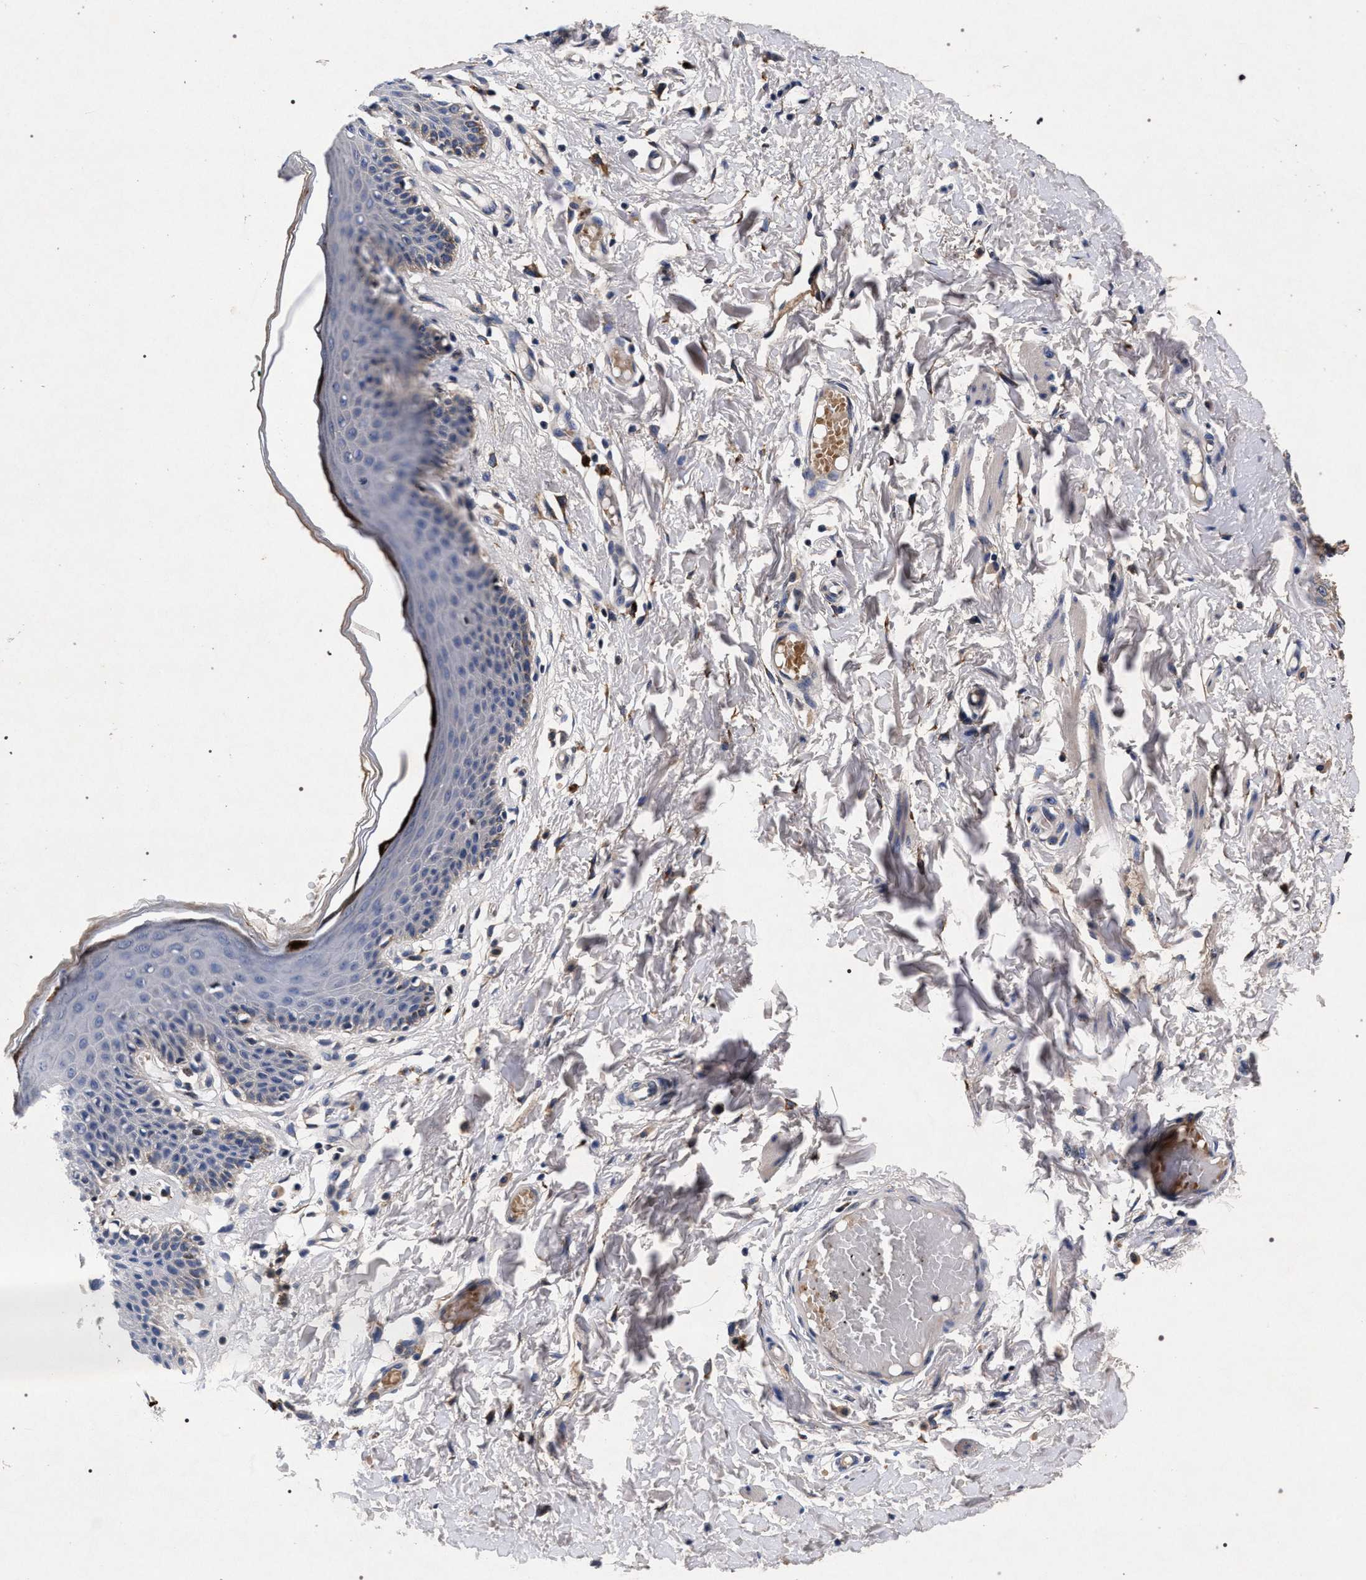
{"staining": {"intensity": "weak", "quantity": "<25%", "location": "cytoplasmic/membranous"}, "tissue": "skin", "cell_type": "Epidermal cells", "image_type": "normal", "snomed": [{"axis": "morphology", "description": "Normal tissue, NOS"}, {"axis": "topography", "description": "Vulva"}], "caption": "Immunohistochemical staining of benign skin exhibits no significant positivity in epidermal cells. Nuclei are stained in blue.", "gene": "NEK7", "patient": {"sex": "female", "age": 66}}